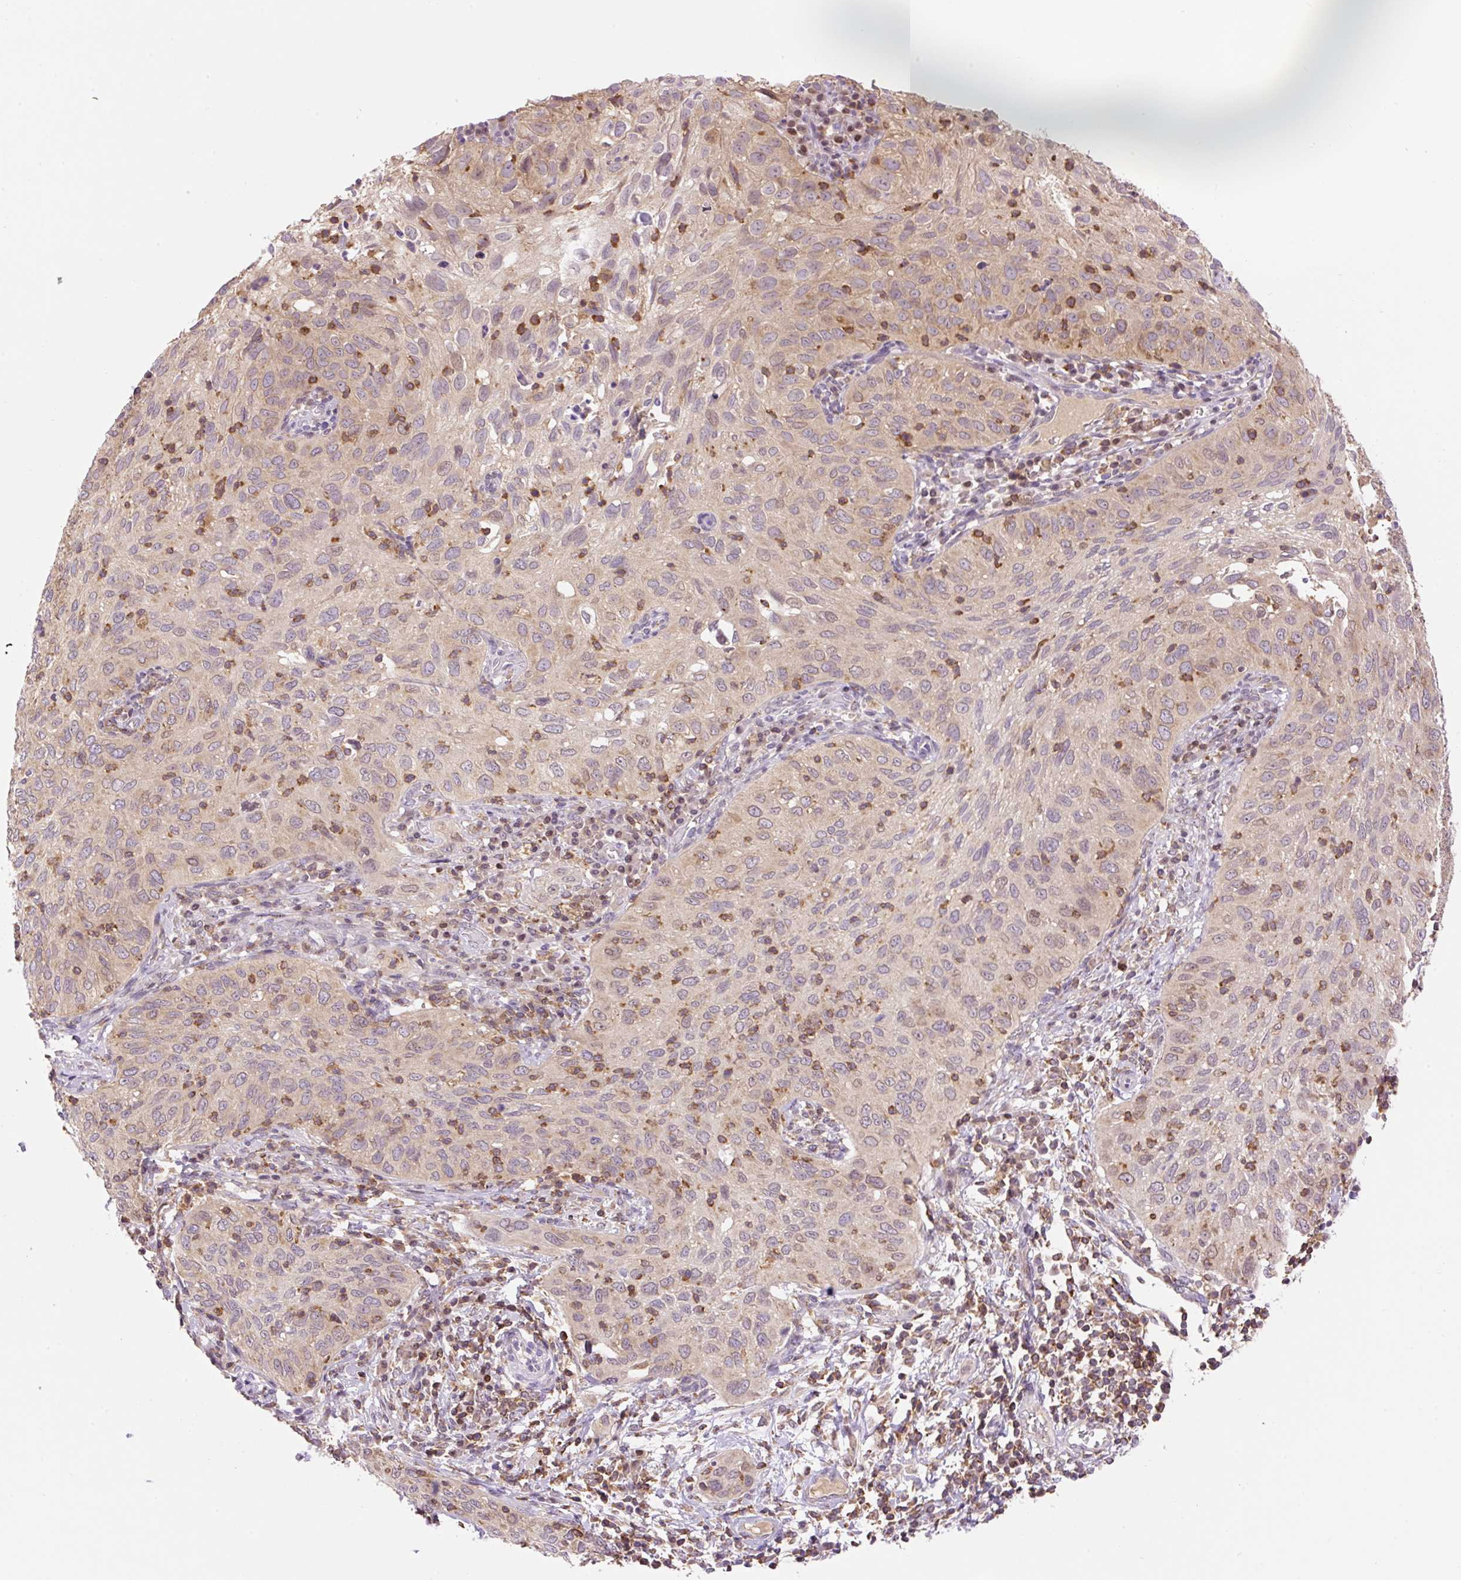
{"staining": {"intensity": "weak", "quantity": ">75%", "location": "cytoplasmic/membranous"}, "tissue": "cervical cancer", "cell_type": "Tumor cells", "image_type": "cancer", "snomed": [{"axis": "morphology", "description": "Squamous cell carcinoma, NOS"}, {"axis": "topography", "description": "Cervix"}], "caption": "There is low levels of weak cytoplasmic/membranous expression in tumor cells of cervical squamous cell carcinoma, as demonstrated by immunohistochemical staining (brown color).", "gene": "CARD11", "patient": {"sex": "female", "age": 52}}